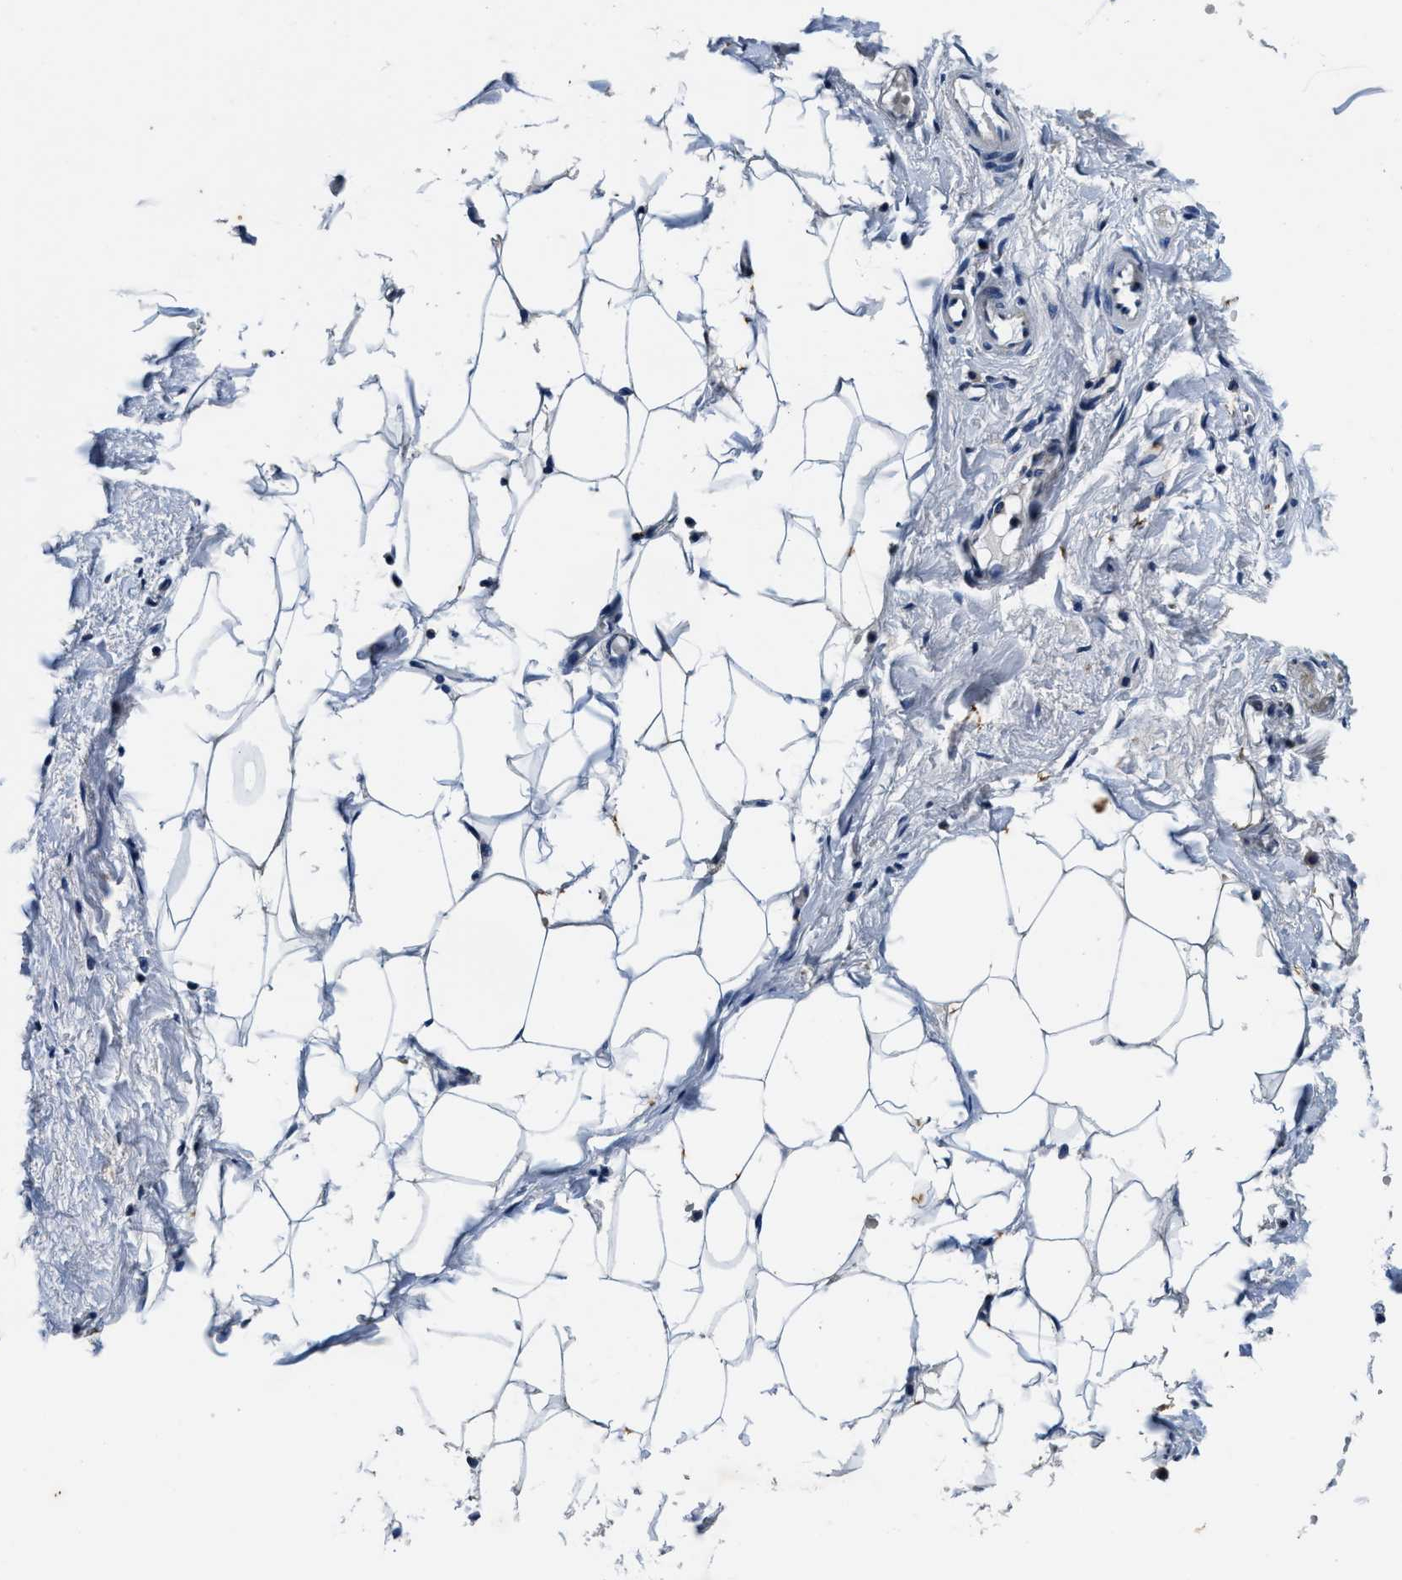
{"staining": {"intensity": "weak", "quantity": ">75%", "location": "cytoplasmic/membranous"}, "tissue": "adipose tissue", "cell_type": "Adipocytes", "image_type": "normal", "snomed": [{"axis": "morphology", "description": "Normal tissue, NOS"}, {"axis": "topography", "description": "Soft tissue"}], "caption": "Immunohistochemical staining of normal human adipose tissue displays weak cytoplasmic/membranous protein staining in about >75% of adipocytes. The protein of interest is stained brown, and the nuclei are stained in blue (DAB IHC with brightfield microscopy, high magnification).", "gene": "PI4KB", "patient": {"sex": "male", "age": 72}}